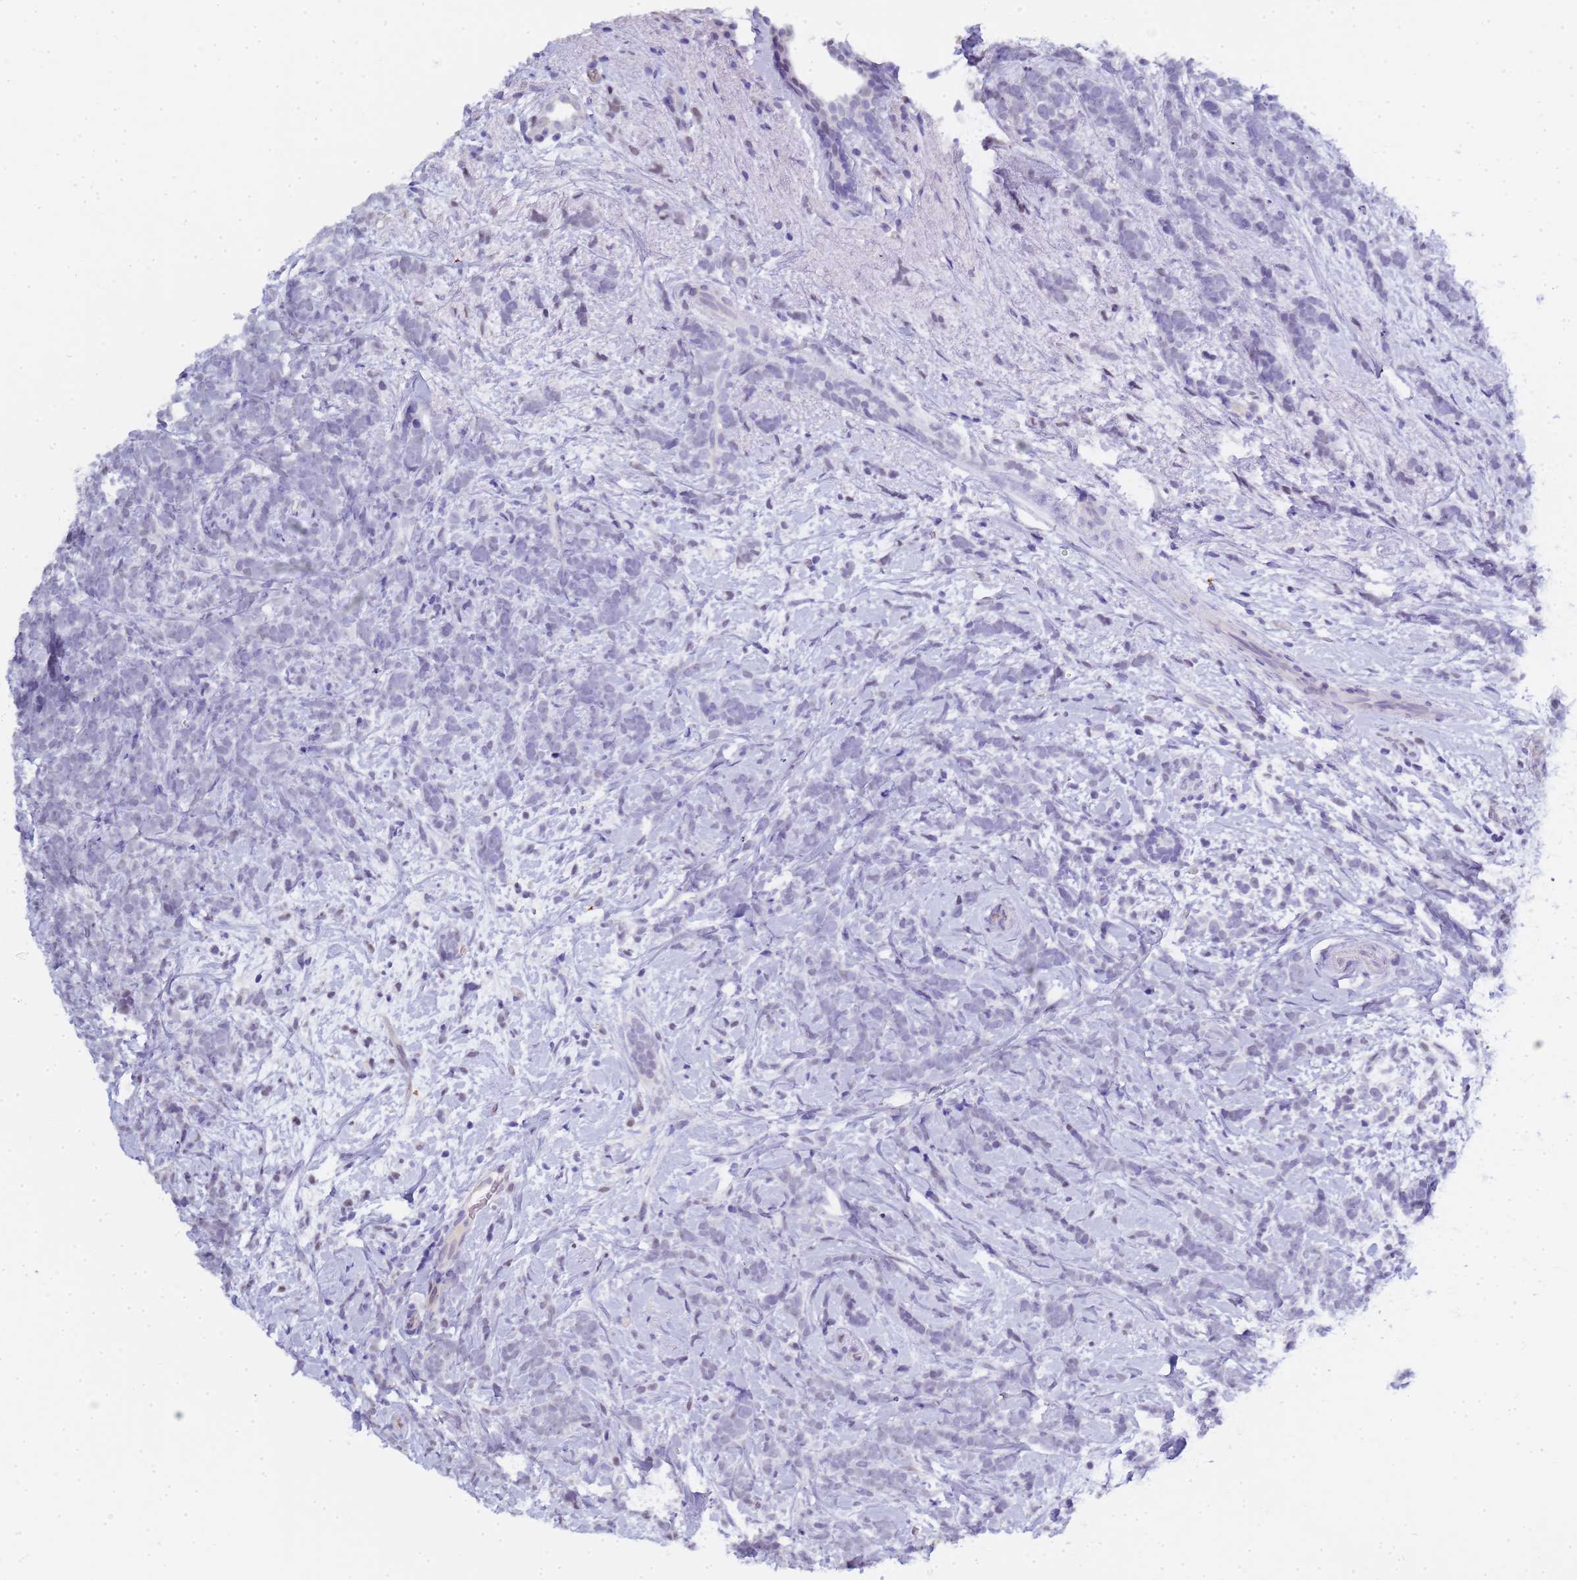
{"staining": {"intensity": "negative", "quantity": "none", "location": "none"}, "tissue": "breast cancer", "cell_type": "Tumor cells", "image_type": "cancer", "snomed": [{"axis": "morphology", "description": "Lobular carcinoma"}, {"axis": "topography", "description": "Breast"}], "caption": "DAB (3,3'-diaminobenzidine) immunohistochemical staining of human breast cancer shows no significant staining in tumor cells.", "gene": "CTRC", "patient": {"sex": "female", "age": 58}}